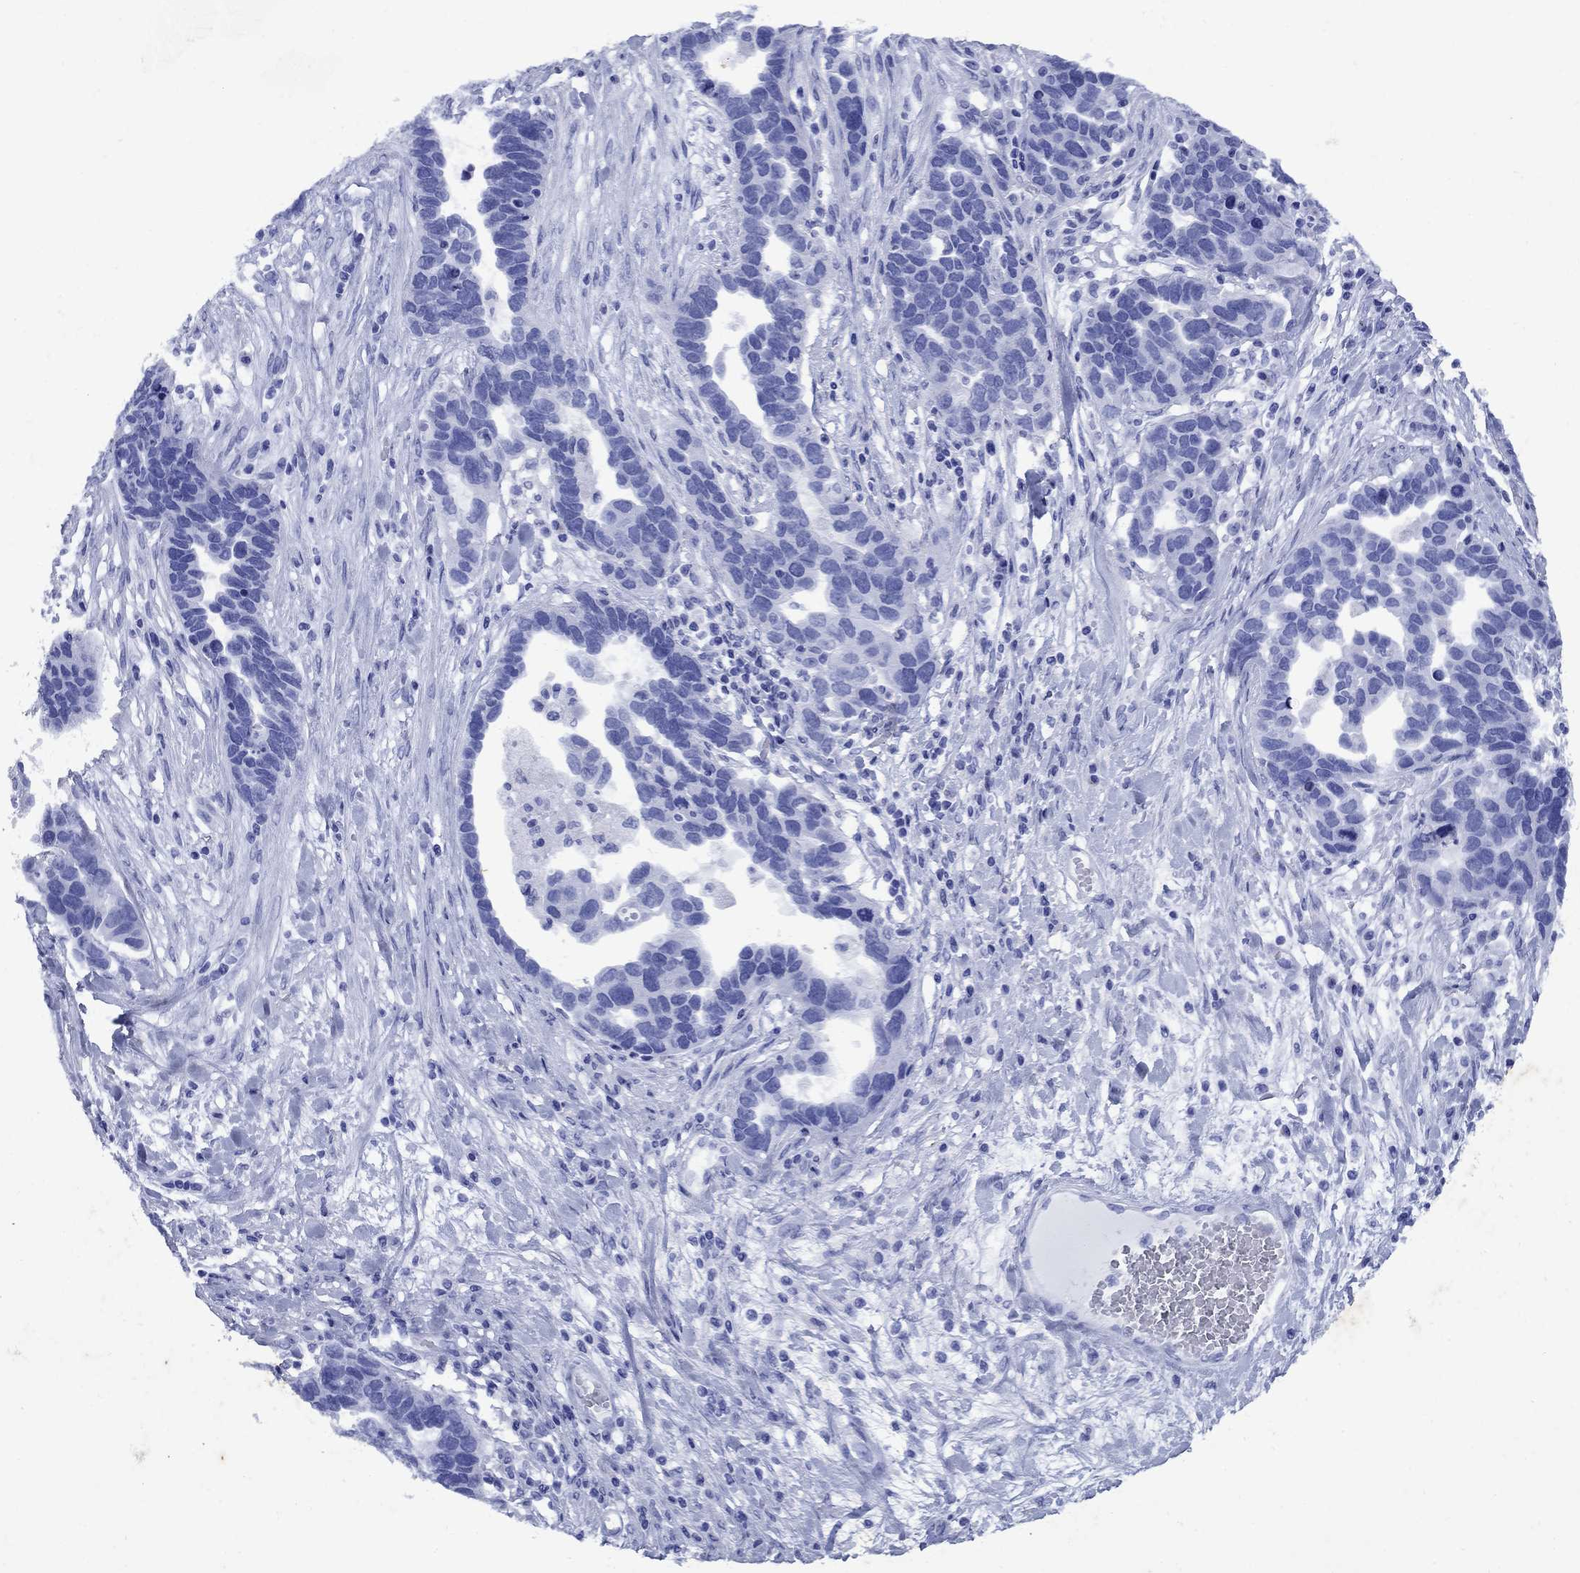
{"staining": {"intensity": "negative", "quantity": "none", "location": "none"}, "tissue": "ovarian cancer", "cell_type": "Tumor cells", "image_type": "cancer", "snomed": [{"axis": "morphology", "description": "Cystadenocarcinoma, serous, NOS"}, {"axis": "topography", "description": "Ovary"}], "caption": "There is no significant expression in tumor cells of ovarian cancer (serous cystadenocarcinoma).", "gene": "CD1A", "patient": {"sex": "female", "age": 54}}